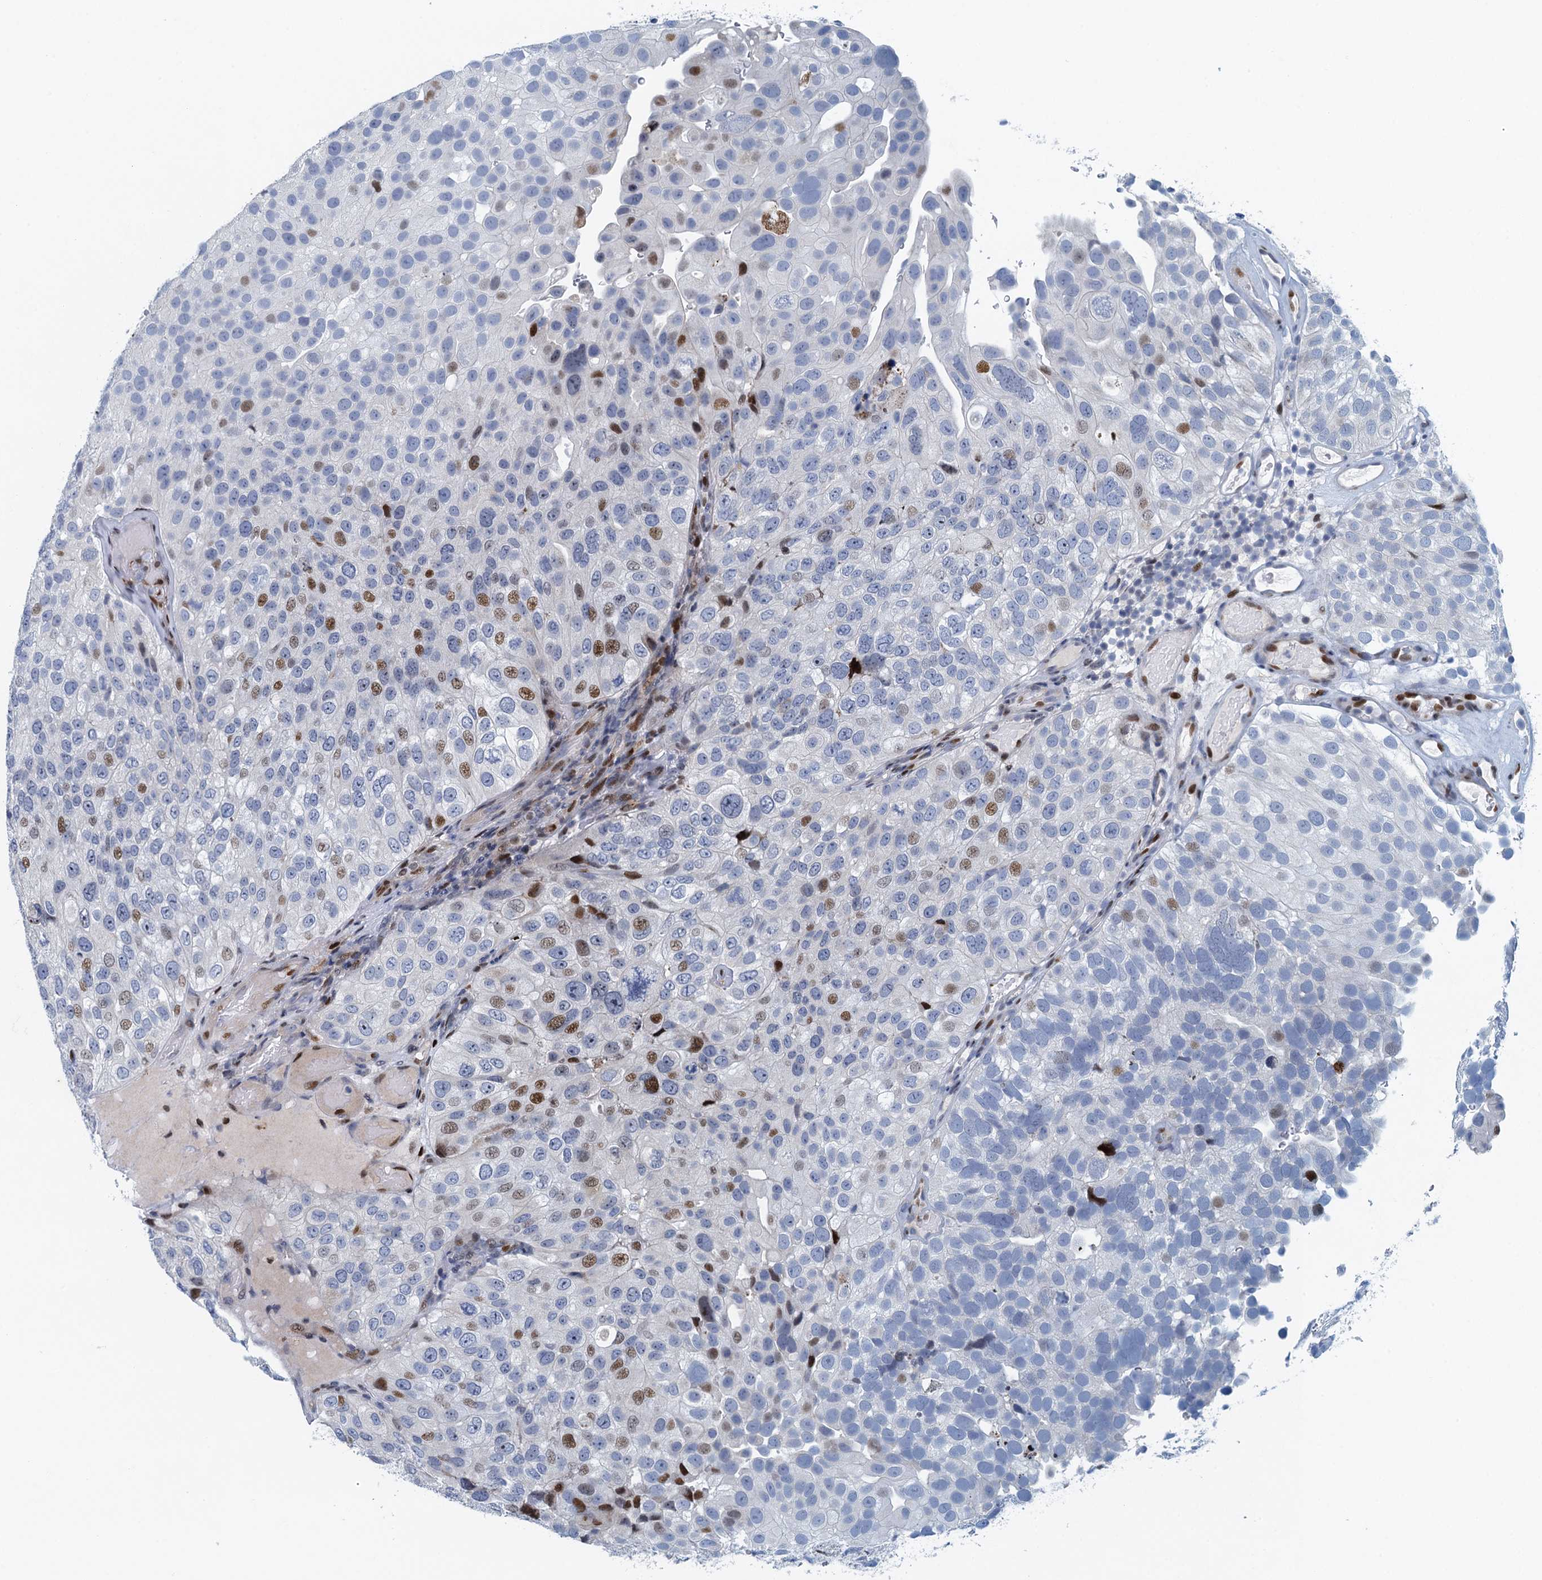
{"staining": {"intensity": "moderate", "quantity": "<25%", "location": "nuclear"}, "tissue": "urothelial cancer", "cell_type": "Tumor cells", "image_type": "cancer", "snomed": [{"axis": "morphology", "description": "Urothelial carcinoma, Low grade"}, {"axis": "topography", "description": "Urinary bladder"}], "caption": "The immunohistochemical stain highlights moderate nuclear expression in tumor cells of urothelial cancer tissue.", "gene": "ANKRD13D", "patient": {"sex": "male", "age": 78}}